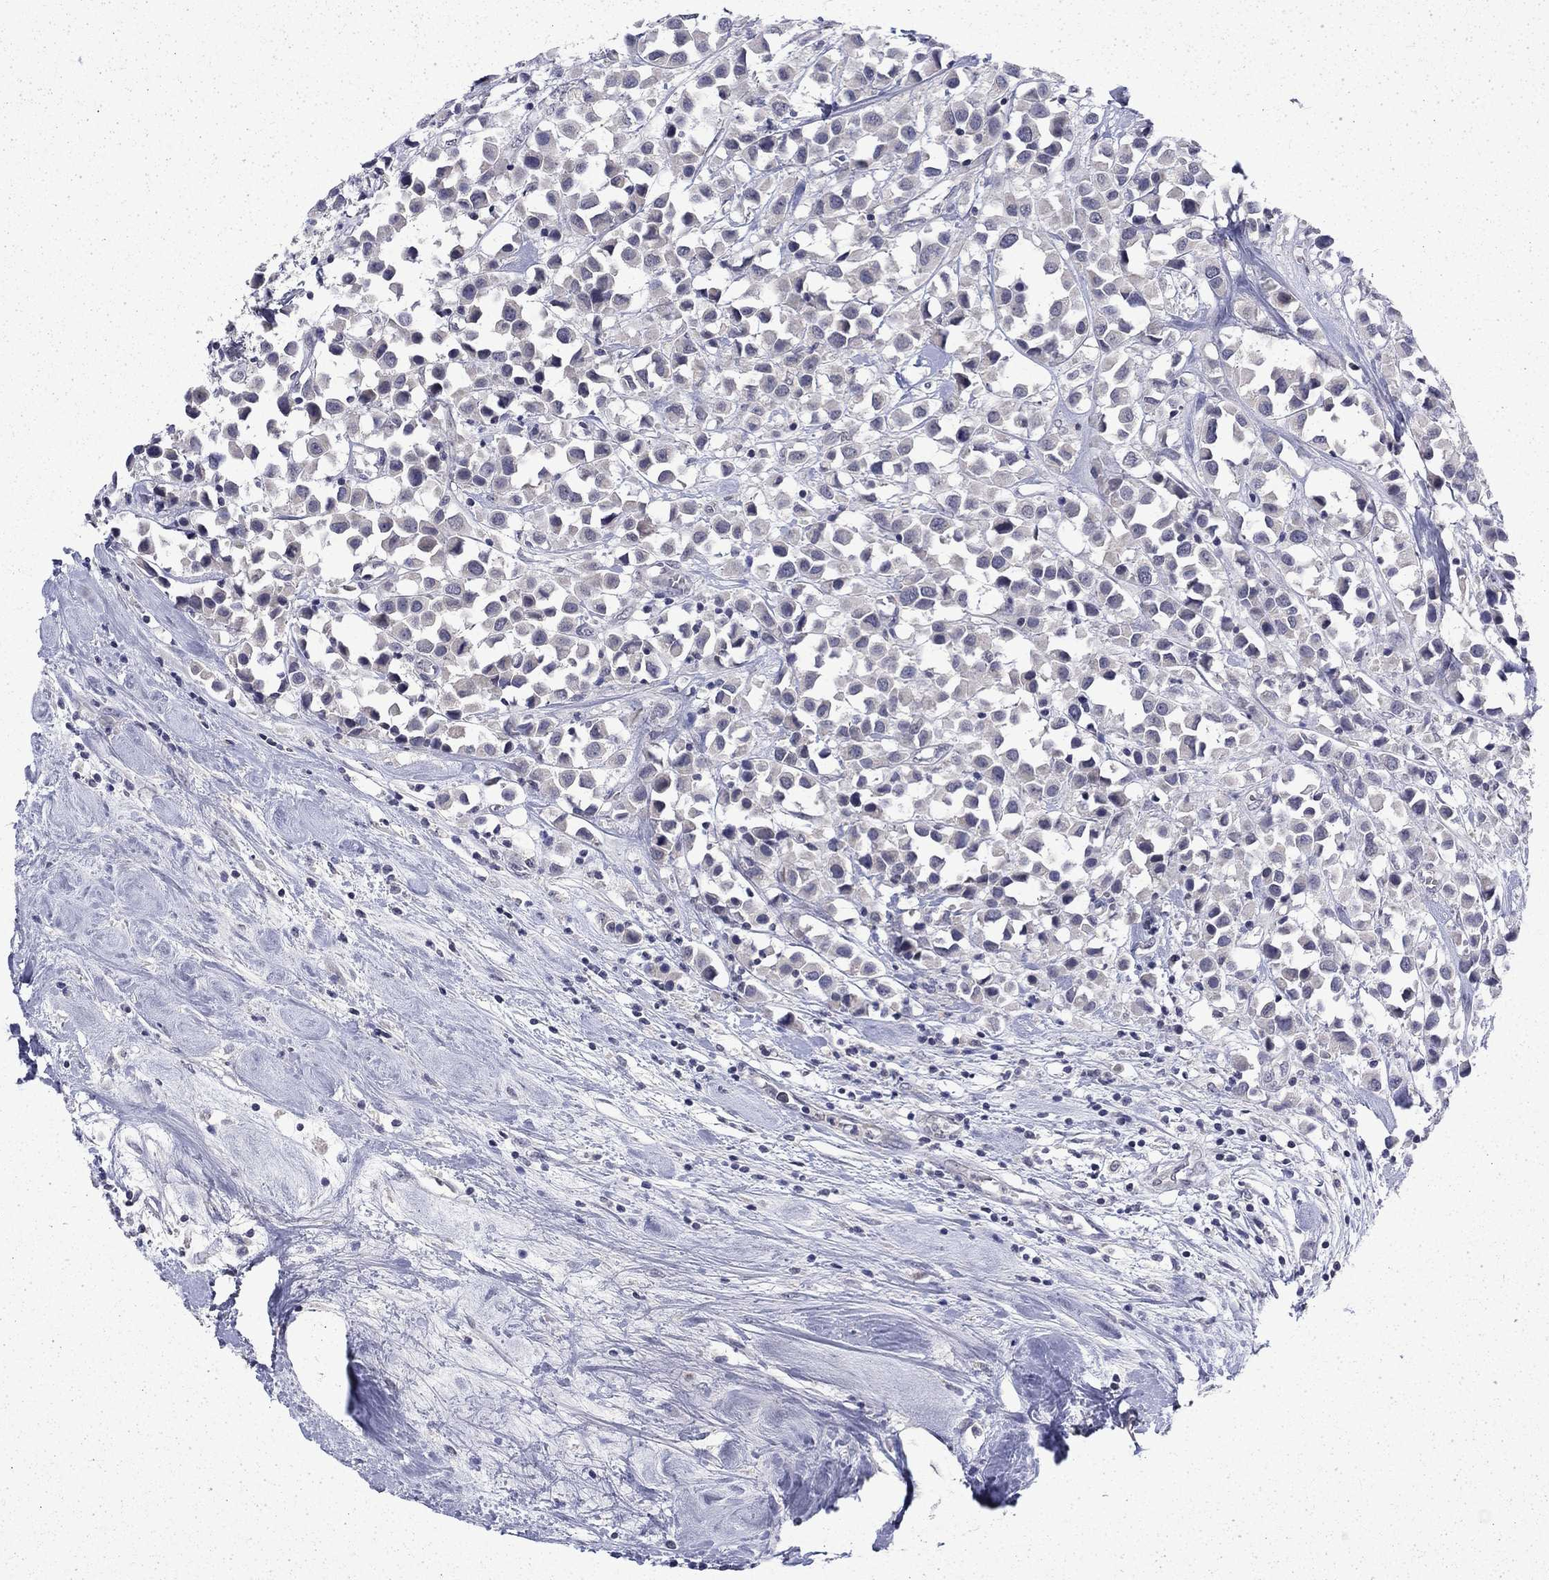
{"staining": {"intensity": "negative", "quantity": "none", "location": "none"}, "tissue": "breast cancer", "cell_type": "Tumor cells", "image_type": "cancer", "snomed": [{"axis": "morphology", "description": "Duct carcinoma"}, {"axis": "topography", "description": "Breast"}], "caption": "High power microscopy micrograph of an immunohistochemistry histopathology image of breast cancer (invasive ductal carcinoma), revealing no significant positivity in tumor cells. Brightfield microscopy of immunohistochemistry (IHC) stained with DAB (3,3'-diaminobenzidine) (brown) and hematoxylin (blue), captured at high magnification.", "gene": "CHAT", "patient": {"sex": "female", "age": 61}}